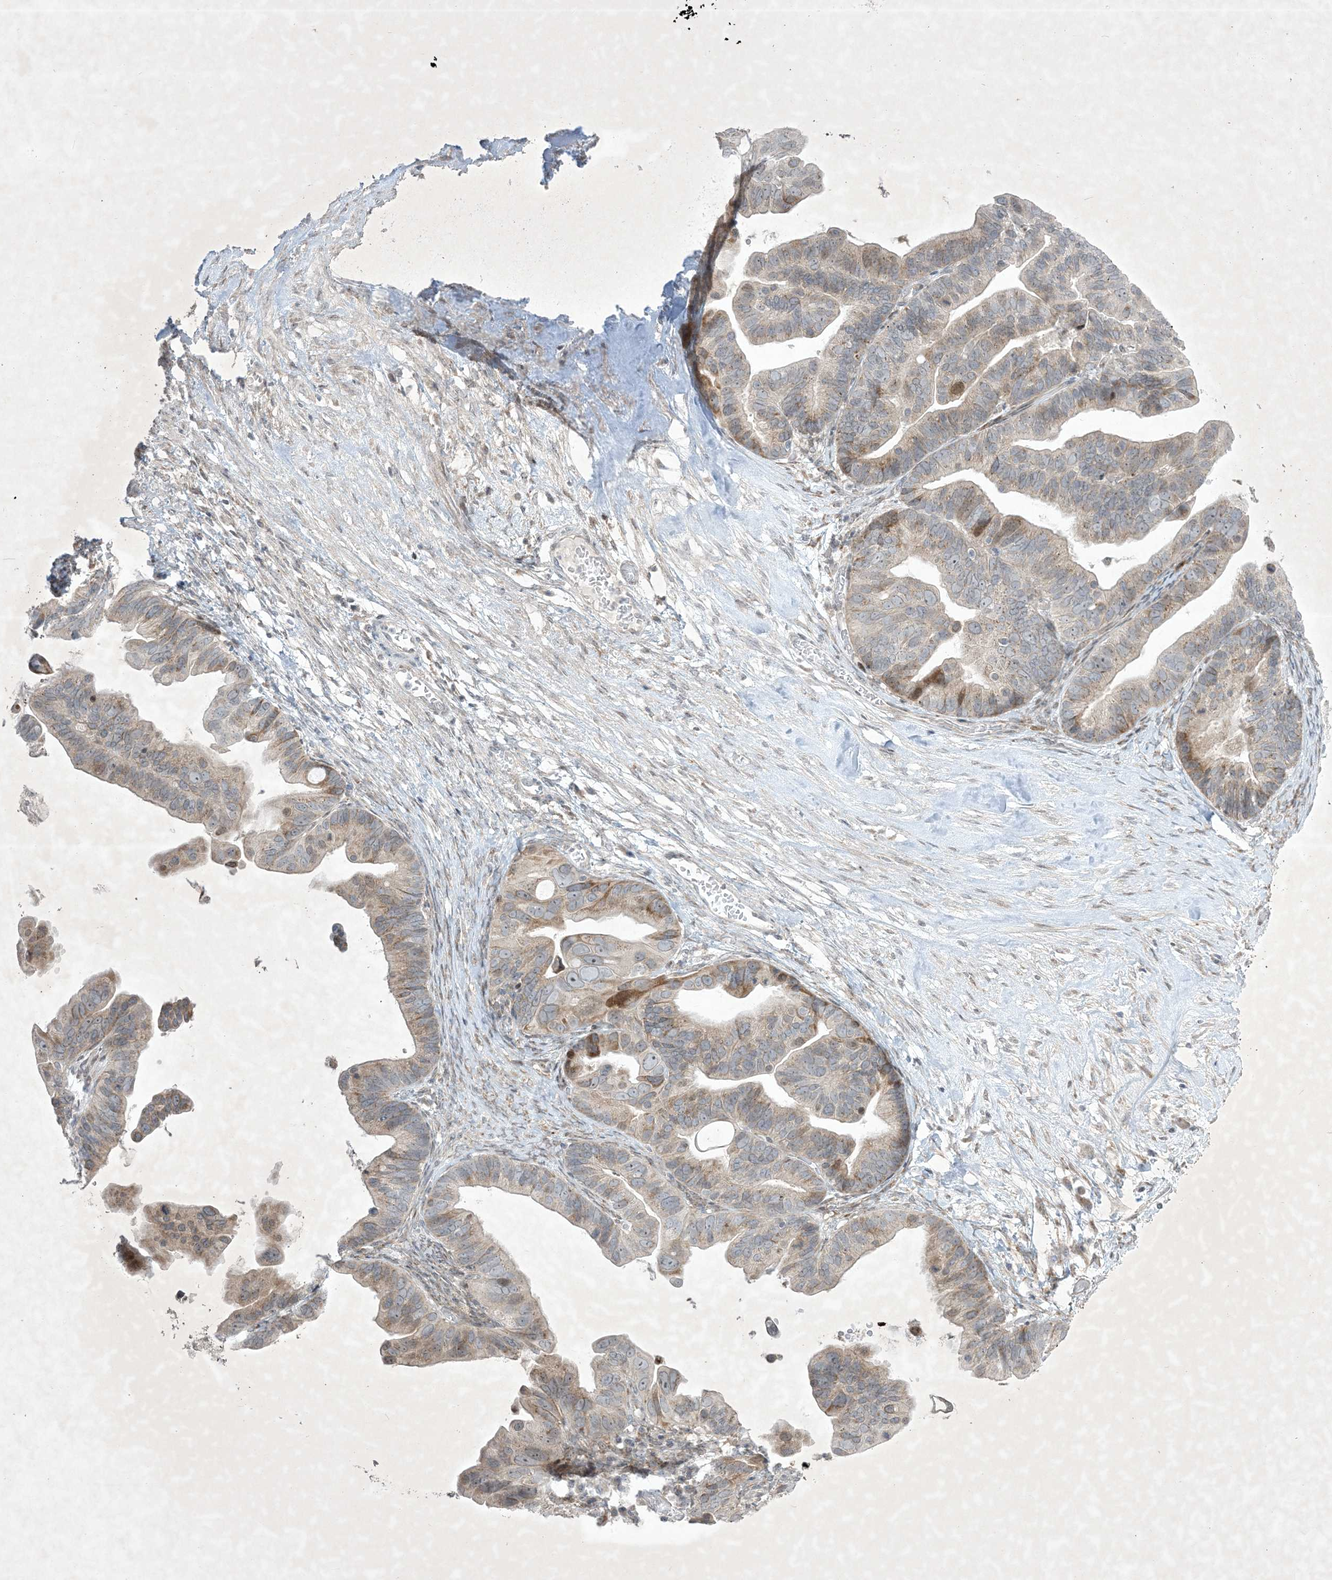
{"staining": {"intensity": "weak", "quantity": "25%-75%", "location": "cytoplasmic/membranous"}, "tissue": "ovarian cancer", "cell_type": "Tumor cells", "image_type": "cancer", "snomed": [{"axis": "morphology", "description": "Cystadenocarcinoma, serous, NOS"}, {"axis": "topography", "description": "Ovary"}], "caption": "The immunohistochemical stain highlights weak cytoplasmic/membranous staining in tumor cells of ovarian serous cystadenocarcinoma tissue. (Brightfield microscopy of DAB IHC at high magnification).", "gene": "SOGA3", "patient": {"sex": "female", "age": 56}}